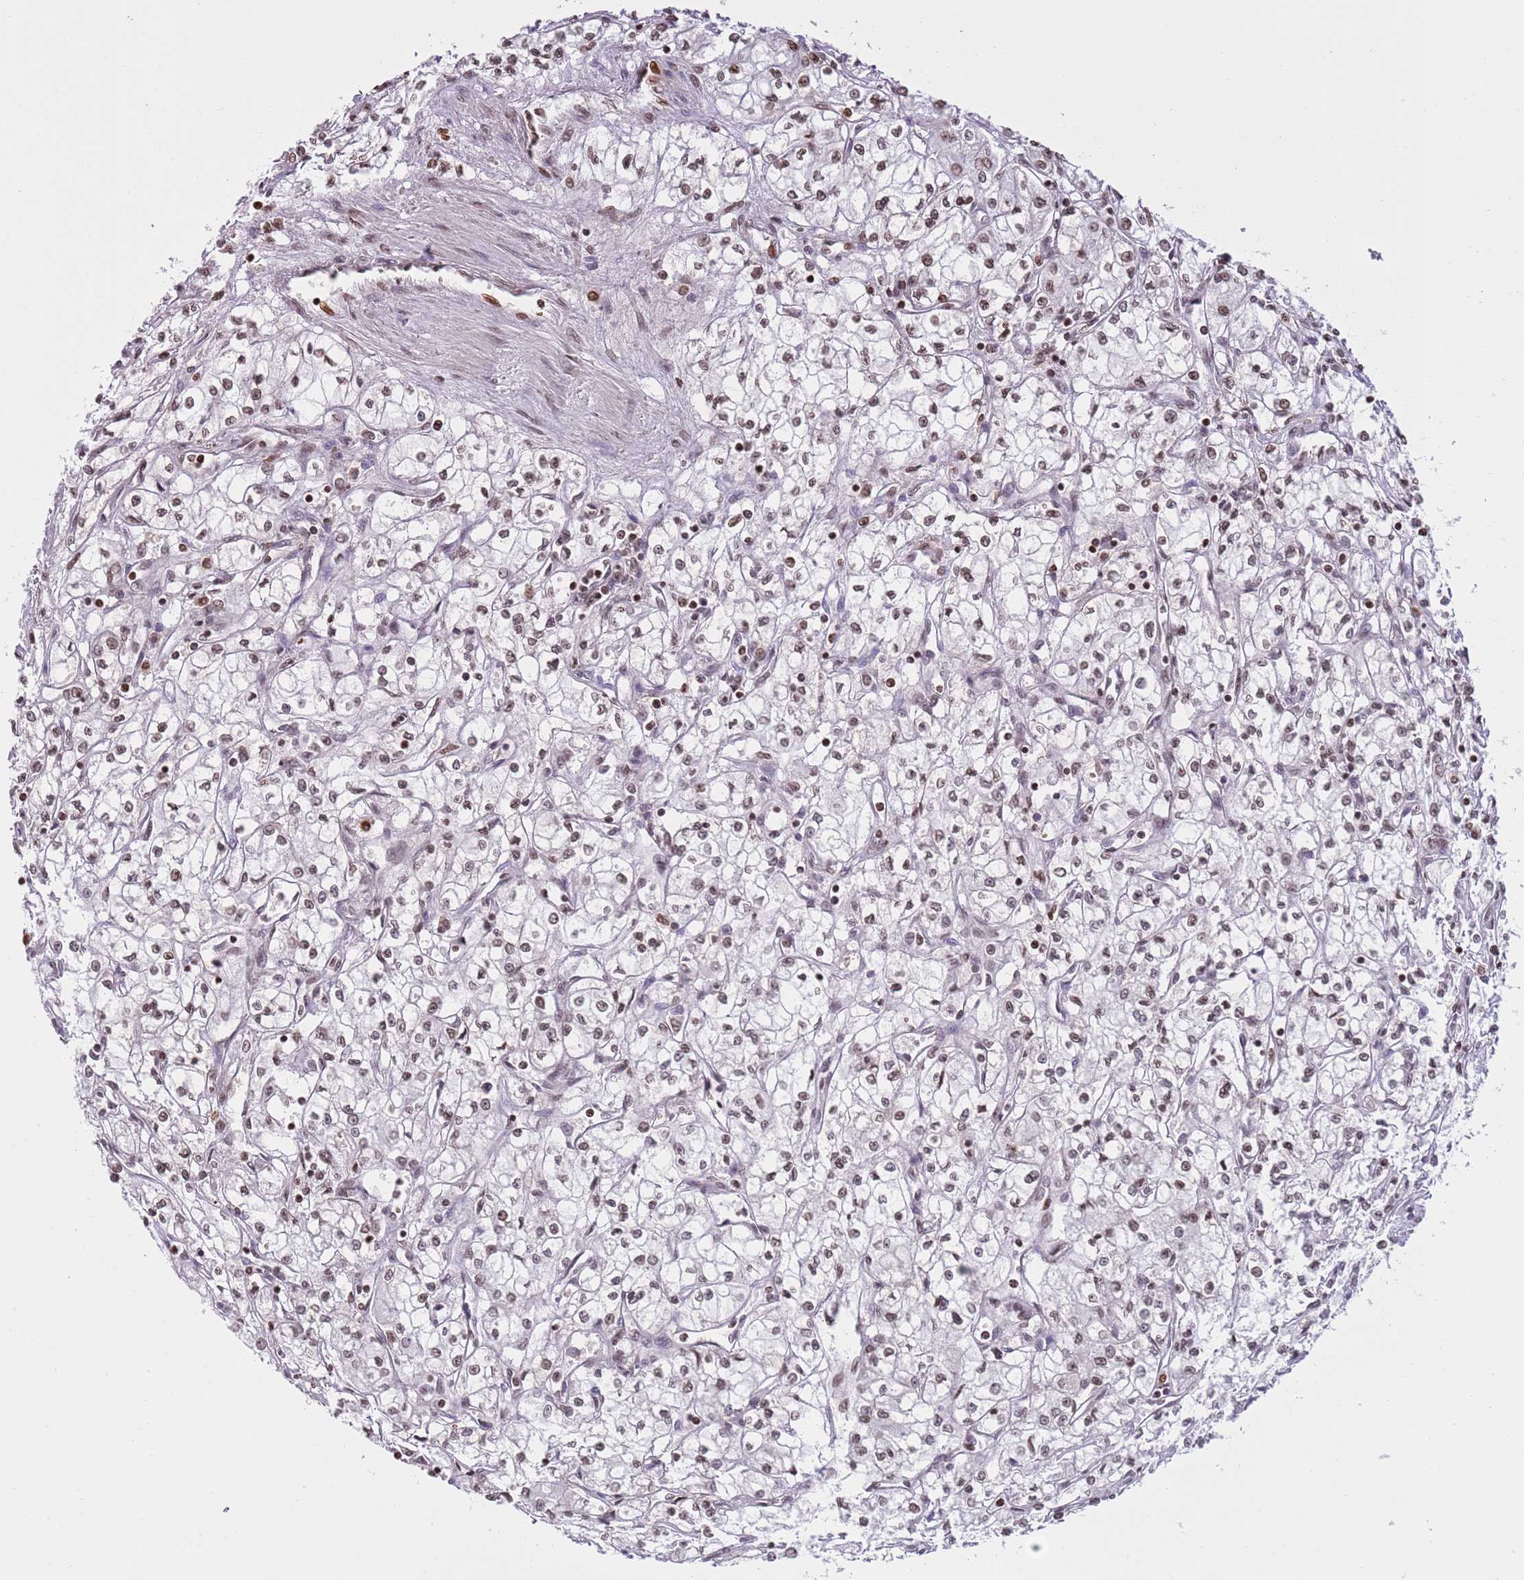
{"staining": {"intensity": "moderate", "quantity": ">75%", "location": "nuclear"}, "tissue": "renal cancer", "cell_type": "Tumor cells", "image_type": "cancer", "snomed": [{"axis": "morphology", "description": "Adenocarcinoma, NOS"}, {"axis": "topography", "description": "Kidney"}], "caption": "An image of human renal cancer stained for a protein shows moderate nuclear brown staining in tumor cells.", "gene": "KPNA3", "patient": {"sex": "male", "age": 59}}